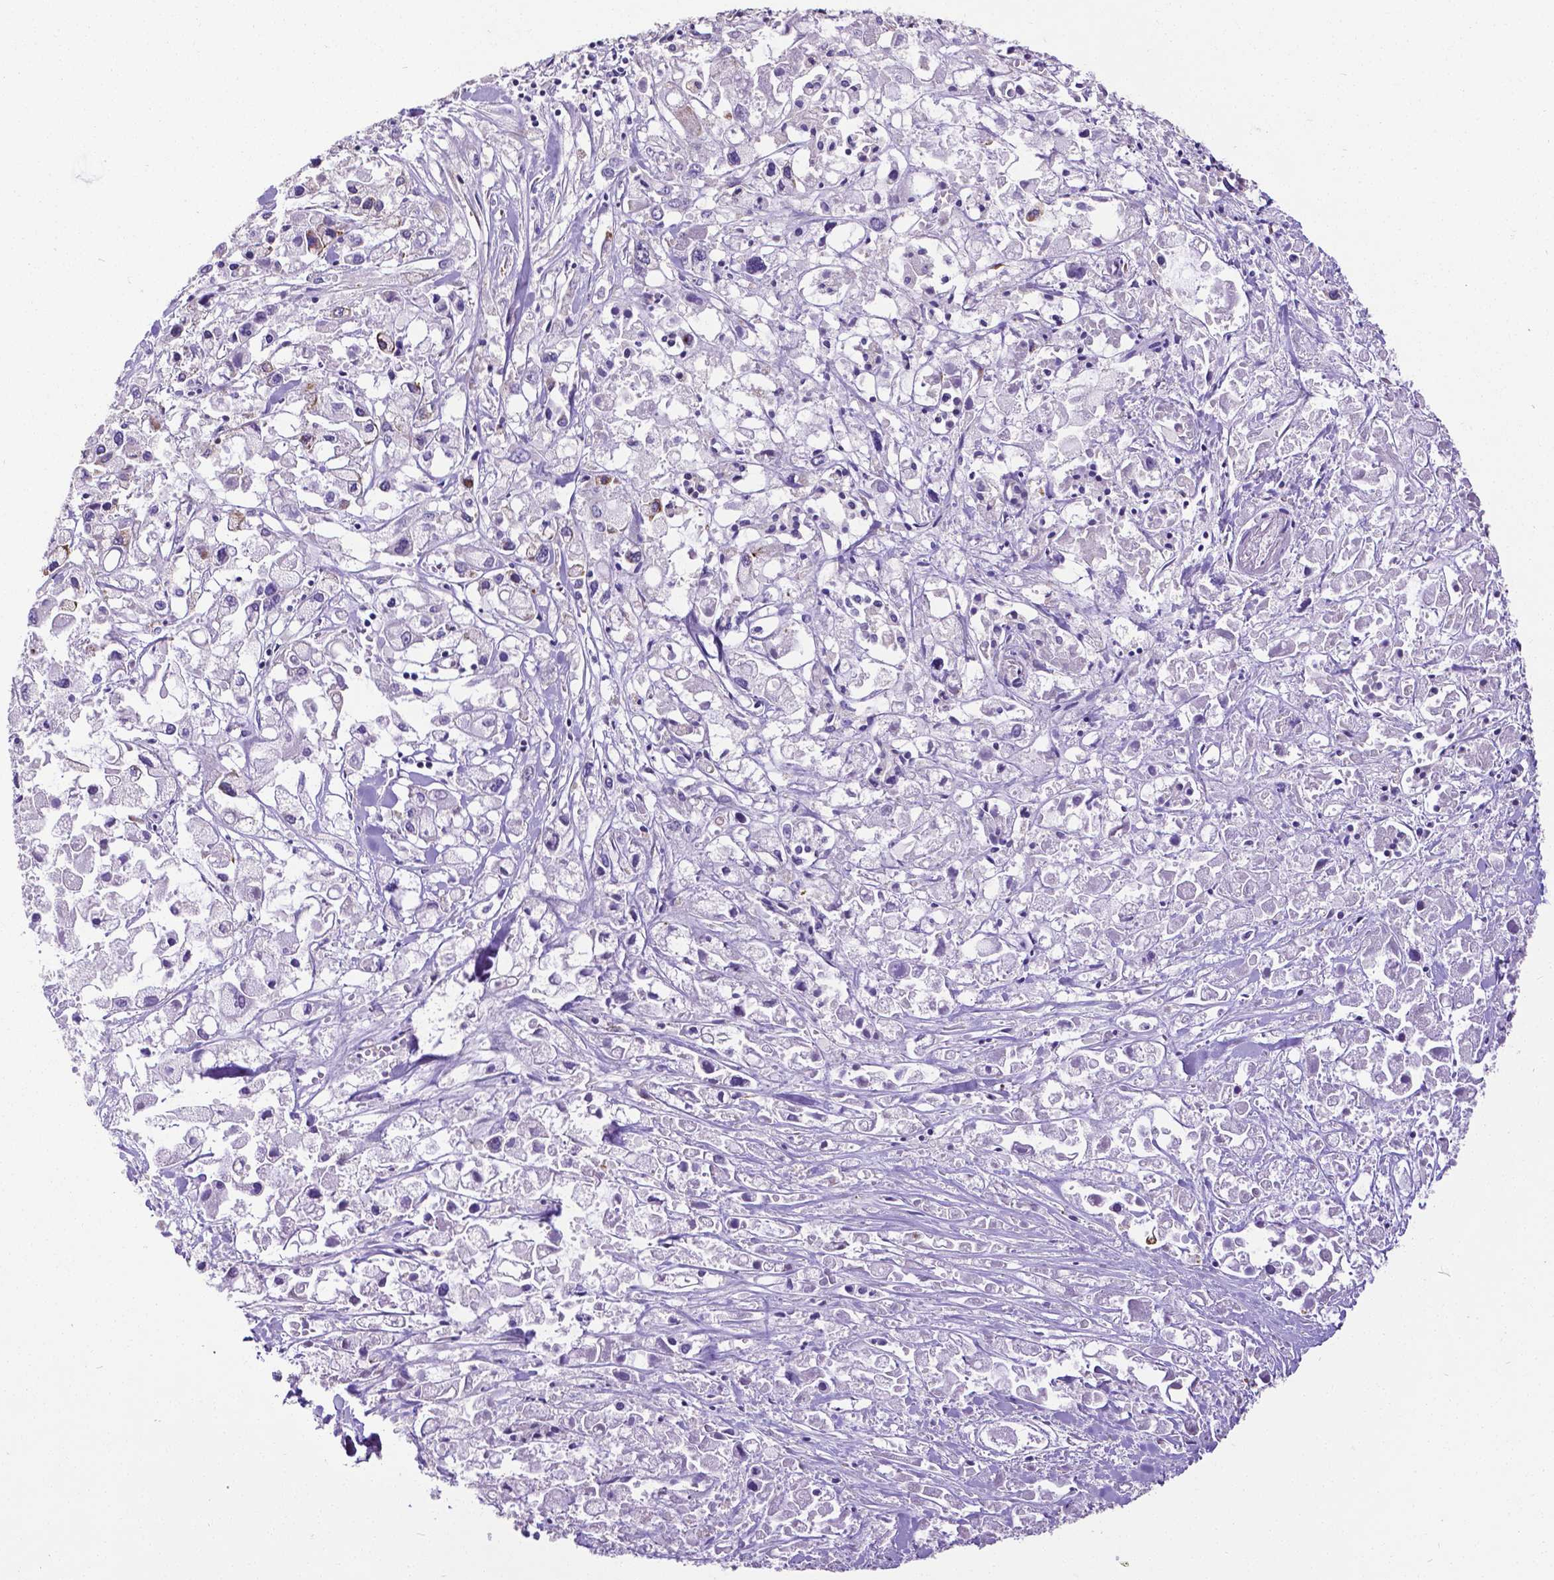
{"staining": {"intensity": "negative", "quantity": "none", "location": "none"}, "tissue": "pancreatic cancer", "cell_type": "Tumor cells", "image_type": "cancer", "snomed": [{"axis": "morphology", "description": "Adenocarcinoma, NOS"}, {"axis": "topography", "description": "Pancreas"}], "caption": "A histopathology image of pancreatic cancer stained for a protein exhibits no brown staining in tumor cells. (Stains: DAB immunohistochemistry with hematoxylin counter stain, Microscopy: brightfield microscopy at high magnification).", "gene": "MTDH", "patient": {"sex": "male", "age": 71}}